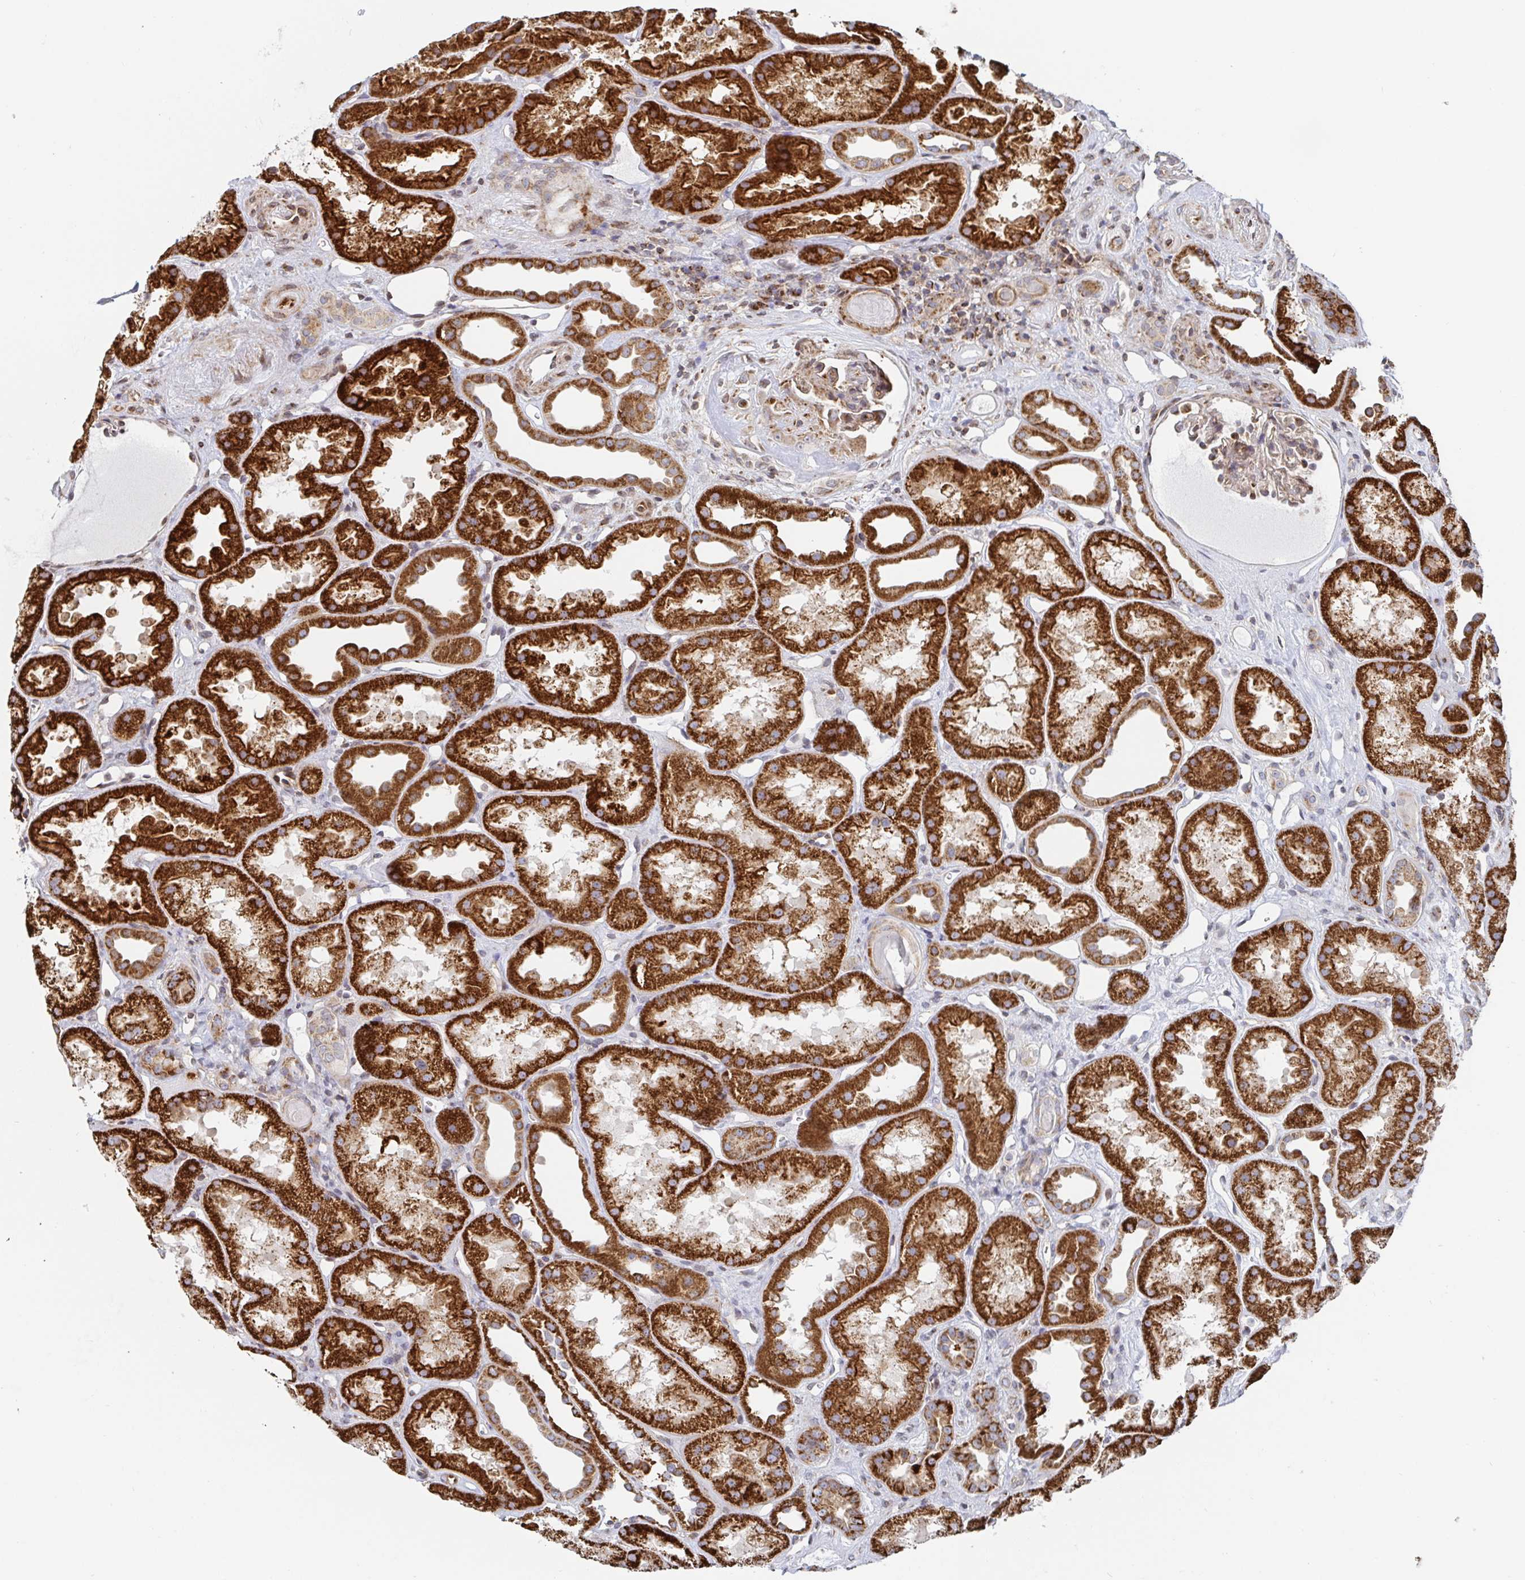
{"staining": {"intensity": "moderate", "quantity": "<25%", "location": "cytoplasmic/membranous"}, "tissue": "kidney", "cell_type": "Cells in glomeruli", "image_type": "normal", "snomed": [{"axis": "morphology", "description": "Normal tissue, NOS"}, {"axis": "topography", "description": "Kidney"}], "caption": "DAB (3,3'-diaminobenzidine) immunohistochemical staining of benign kidney demonstrates moderate cytoplasmic/membranous protein expression in about <25% of cells in glomeruli. Nuclei are stained in blue.", "gene": "STARD8", "patient": {"sex": "male", "age": 61}}